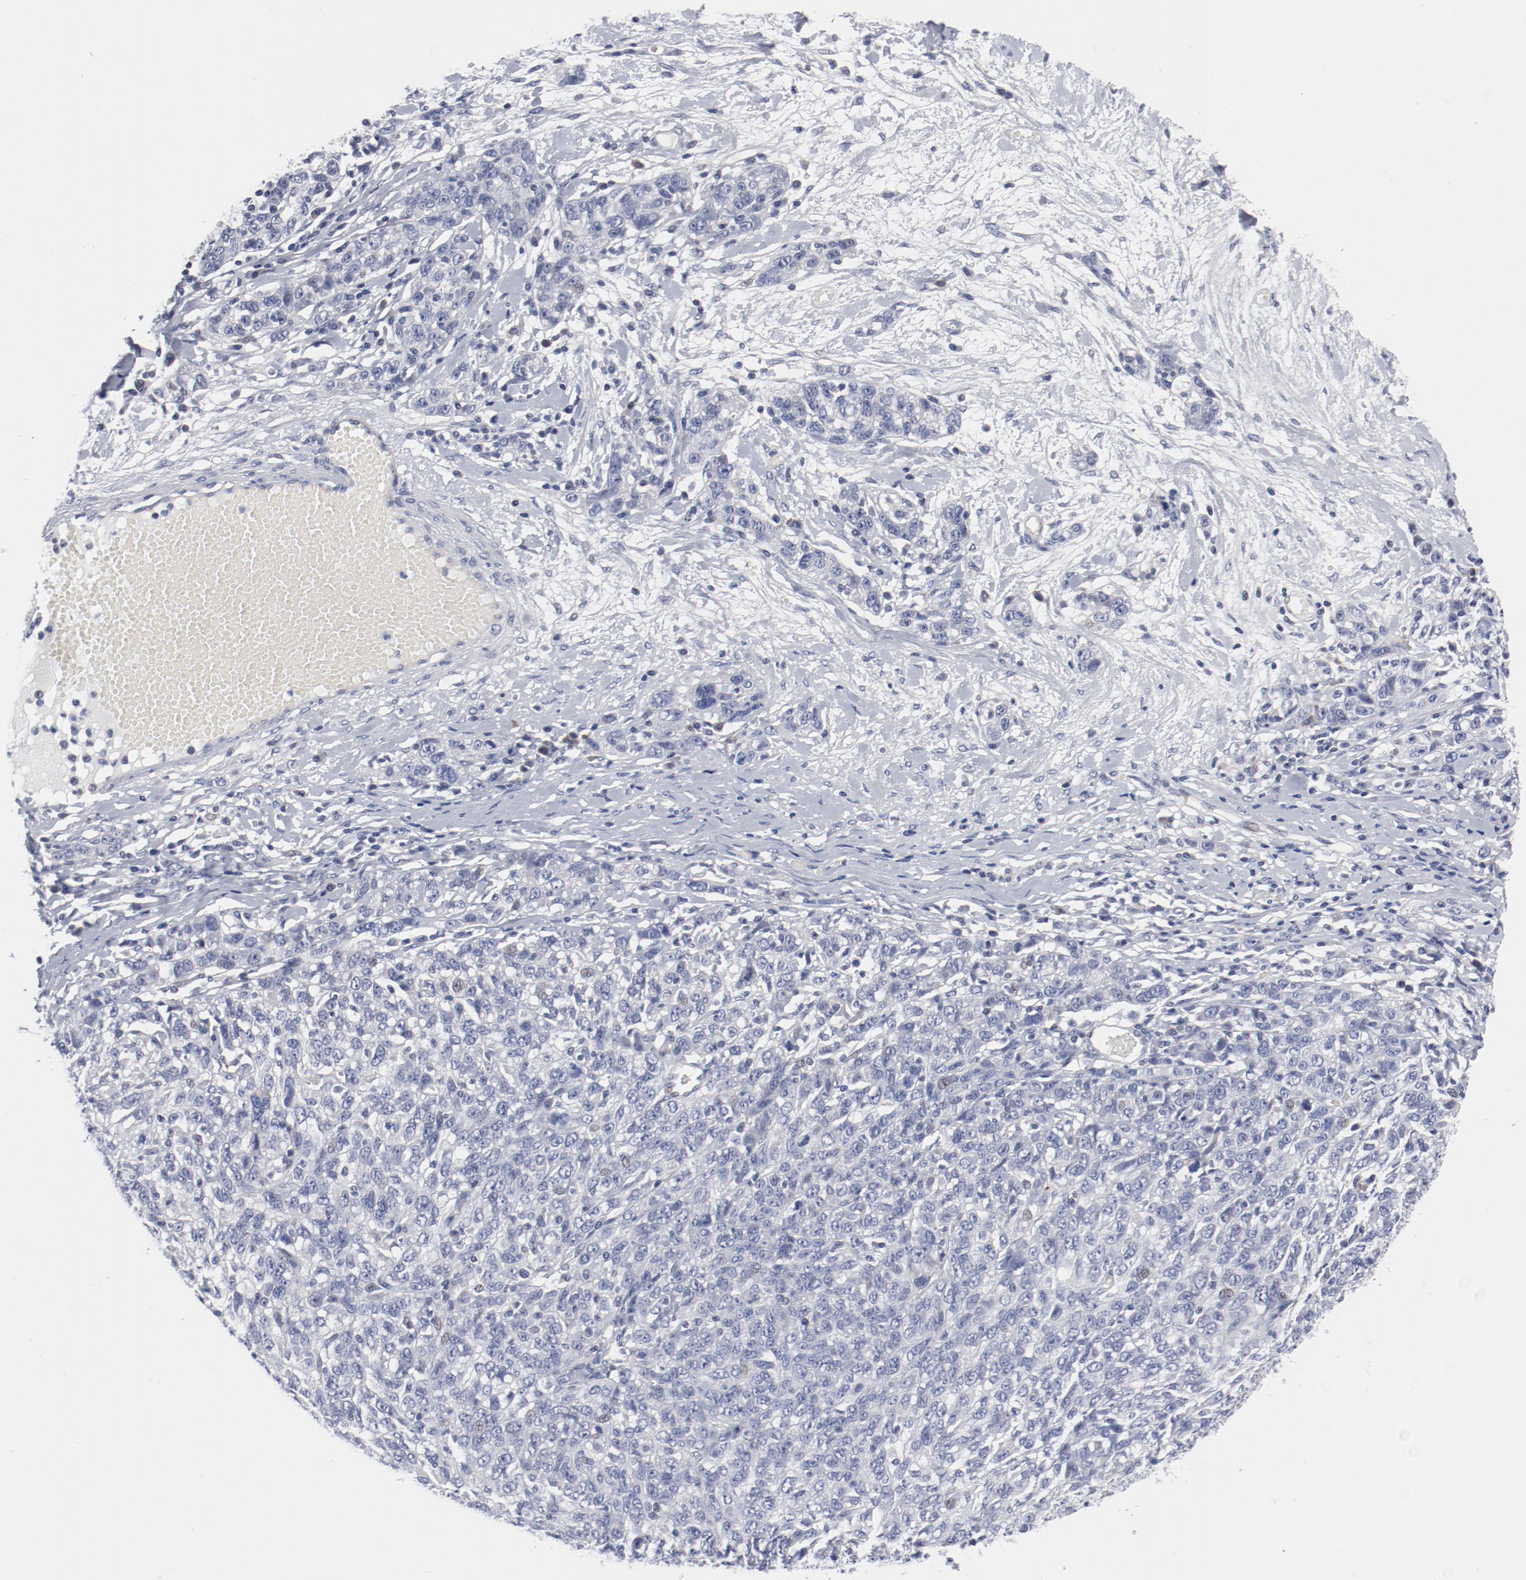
{"staining": {"intensity": "negative", "quantity": "none", "location": "none"}, "tissue": "ovarian cancer", "cell_type": "Tumor cells", "image_type": "cancer", "snomed": [{"axis": "morphology", "description": "Cystadenocarcinoma, serous, NOS"}, {"axis": "topography", "description": "Ovary"}], "caption": "Ovarian cancer was stained to show a protein in brown. There is no significant expression in tumor cells.", "gene": "KCNK13", "patient": {"sex": "female", "age": 71}}